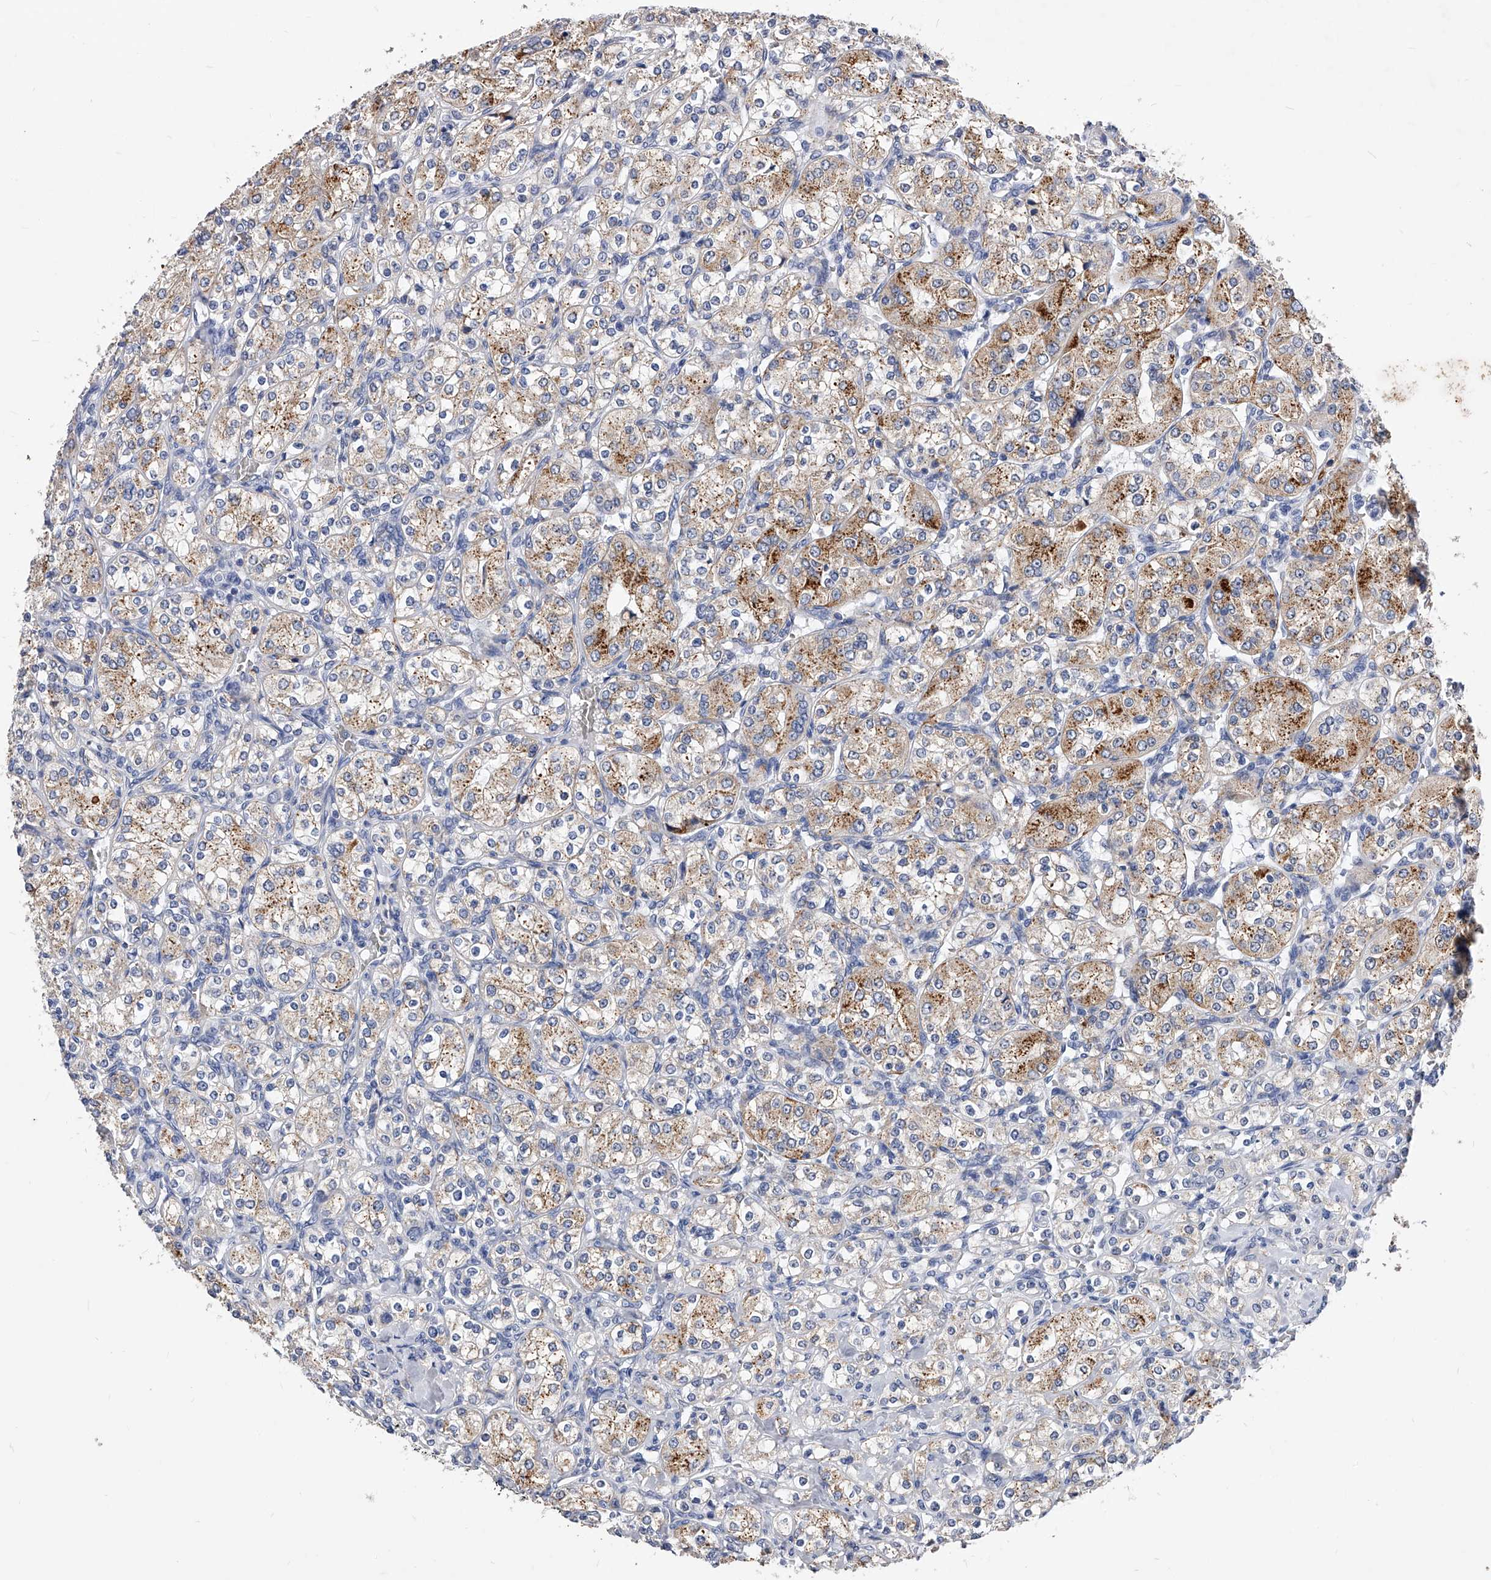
{"staining": {"intensity": "moderate", "quantity": "25%-75%", "location": "cytoplasmic/membranous"}, "tissue": "renal cancer", "cell_type": "Tumor cells", "image_type": "cancer", "snomed": [{"axis": "morphology", "description": "Adenocarcinoma, NOS"}, {"axis": "topography", "description": "Kidney"}], "caption": "This histopathology image exhibits immunohistochemistry staining of renal cancer, with medium moderate cytoplasmic/membranous positivity in approximately 25%-75% of tumor cells.", "gene": "ZNF529", "patient": {"sex": "male", "age": 77}}